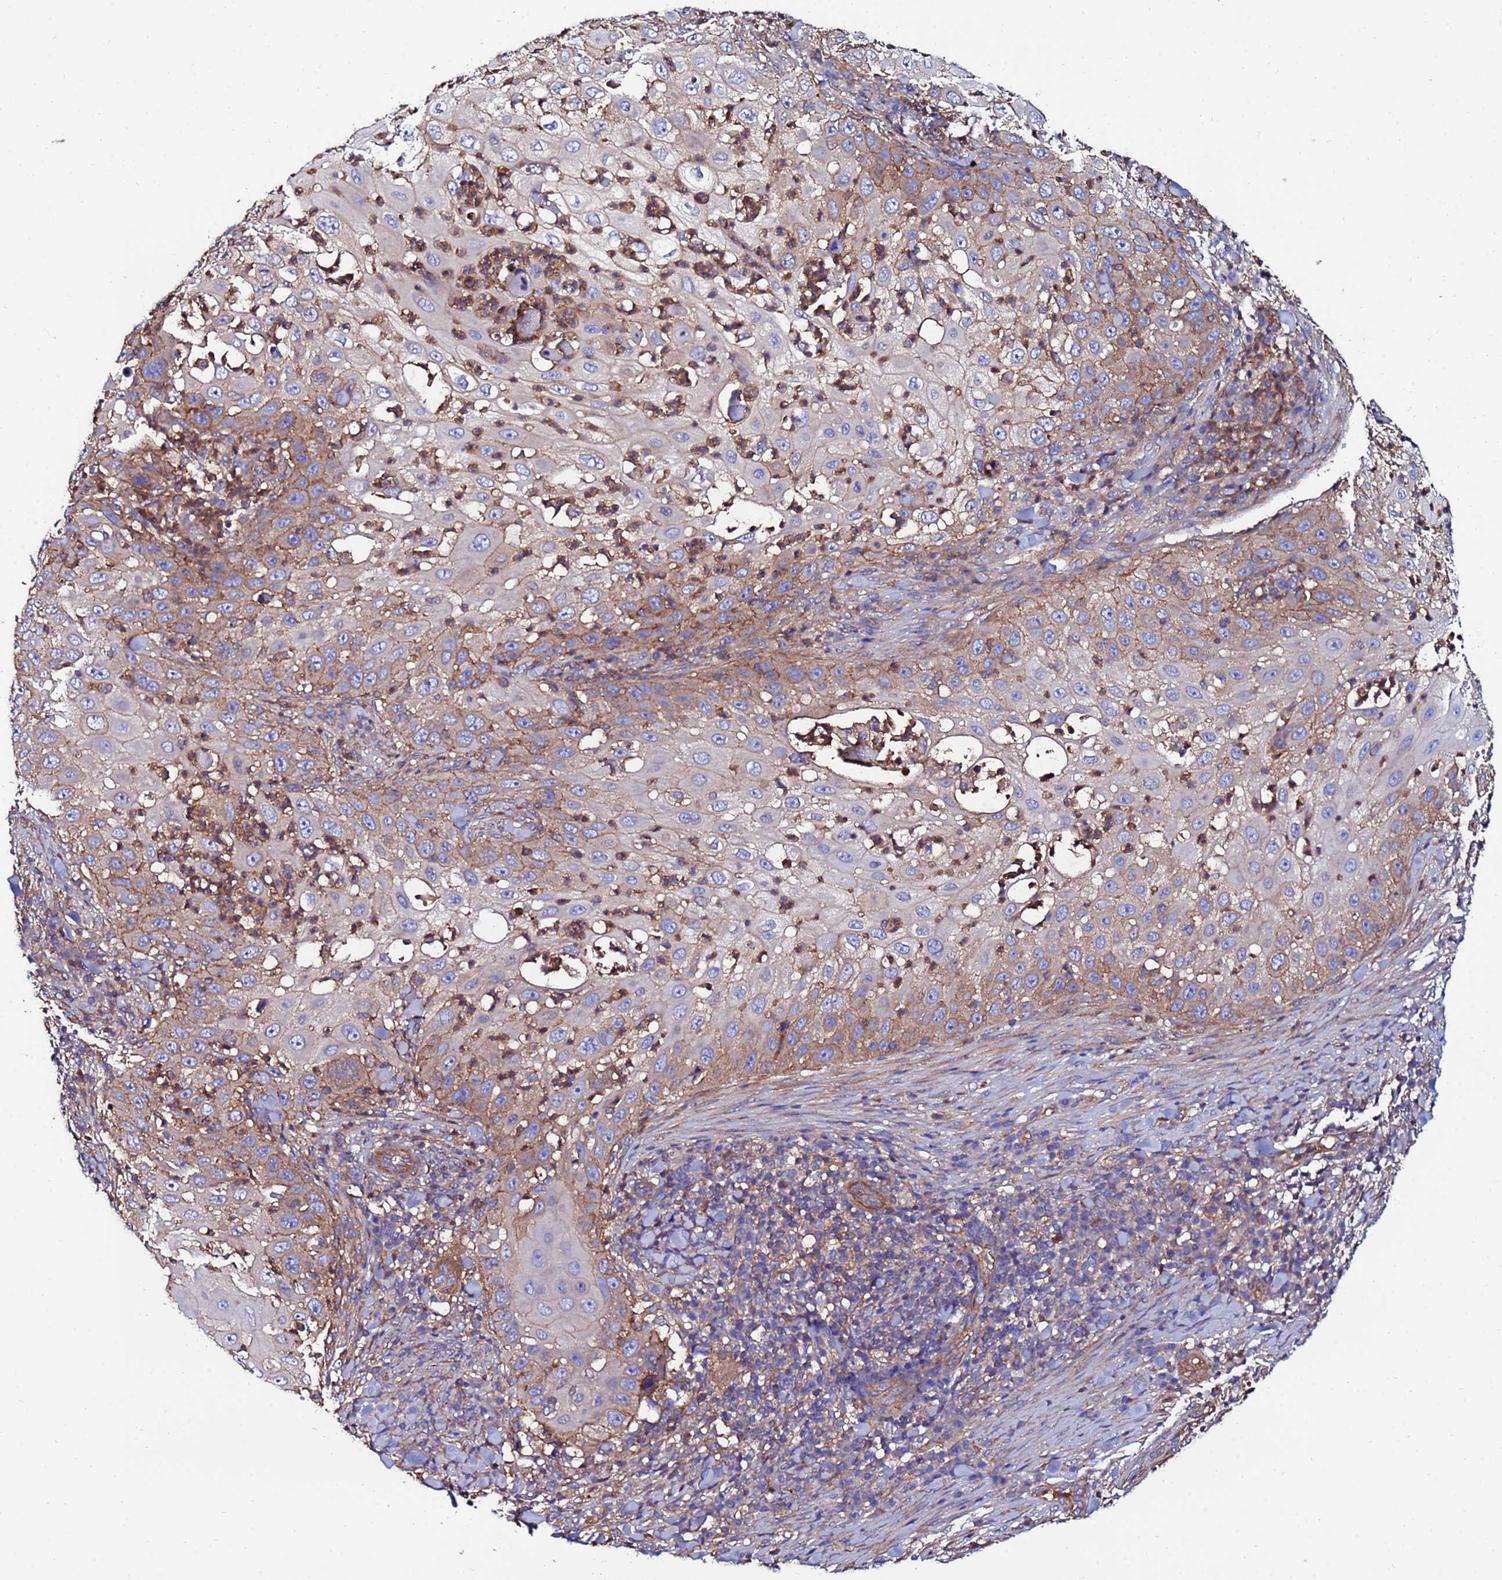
{"staining": {"intensity": "moderate", "quantity": "25%-75%", "location": "cytoplasmic/membranous"}, "tissue": "skin cancer", "cell_type": "Tumor cells", "image_type": "cancer", "snomed": [{"axis": "morphology", "description": "Squamous cell carcinoma, NOS"}, {"axis": "topography", "description": "Skin"}], "caption": "Immunohistochemistry (IHC) (DAB) staining of skin cancer exhibits moderate cytoplasmic/membranous protein staining in approximately 25%-75% of tumor cells. The staining was performed using DAB (3,3'-diaminobenzidine), with brown indicating positive protein expression. Nuclei are stained blue with hematoxylin.", "gene": "POTEE", "patient": {"sex": "female", "age": 44}}